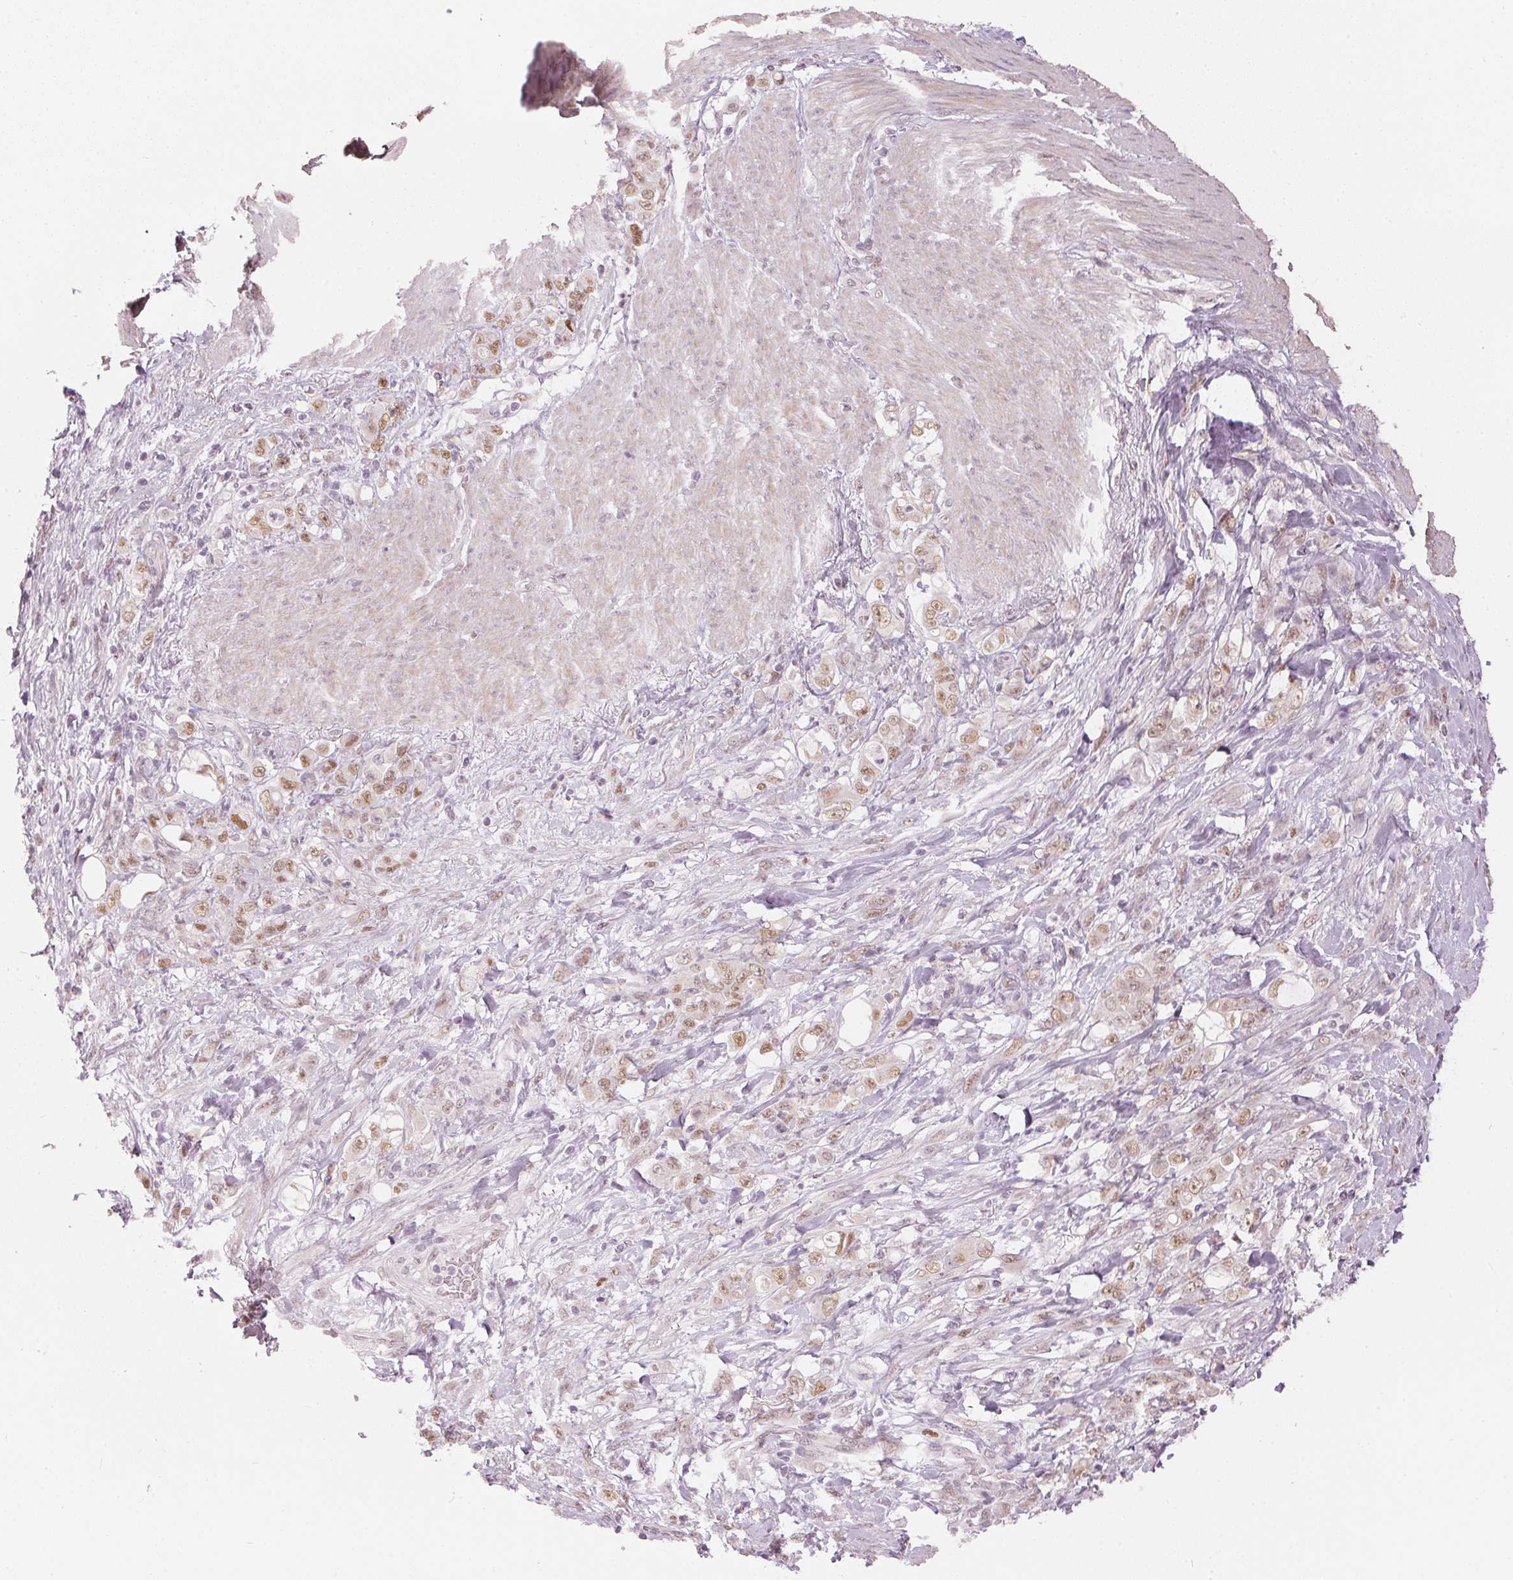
{"staining": {"intensity": "moderate", "quantity": "25%-75%", "location": "nuclear"}, "tissue": "stomach cancer", "cell_type": "Tumor cells", "image_type": "cancer", "snomed": [{"axis": "morphology", "description": "Adenocarcinoma, NOS"}, {"axis": "topography", "description": "Stomach"}], "caption": "An image of adenocarcinoma (stomach) stained for a protein exhibits moderate nuclear brown staining in tumor cells. (DAB (3,3'-diaminobenzidine) IHC with brightfield microscopy, high magnification).", "gene": "SLC39A3", "patient": {"sex": "female", "age": 79}}